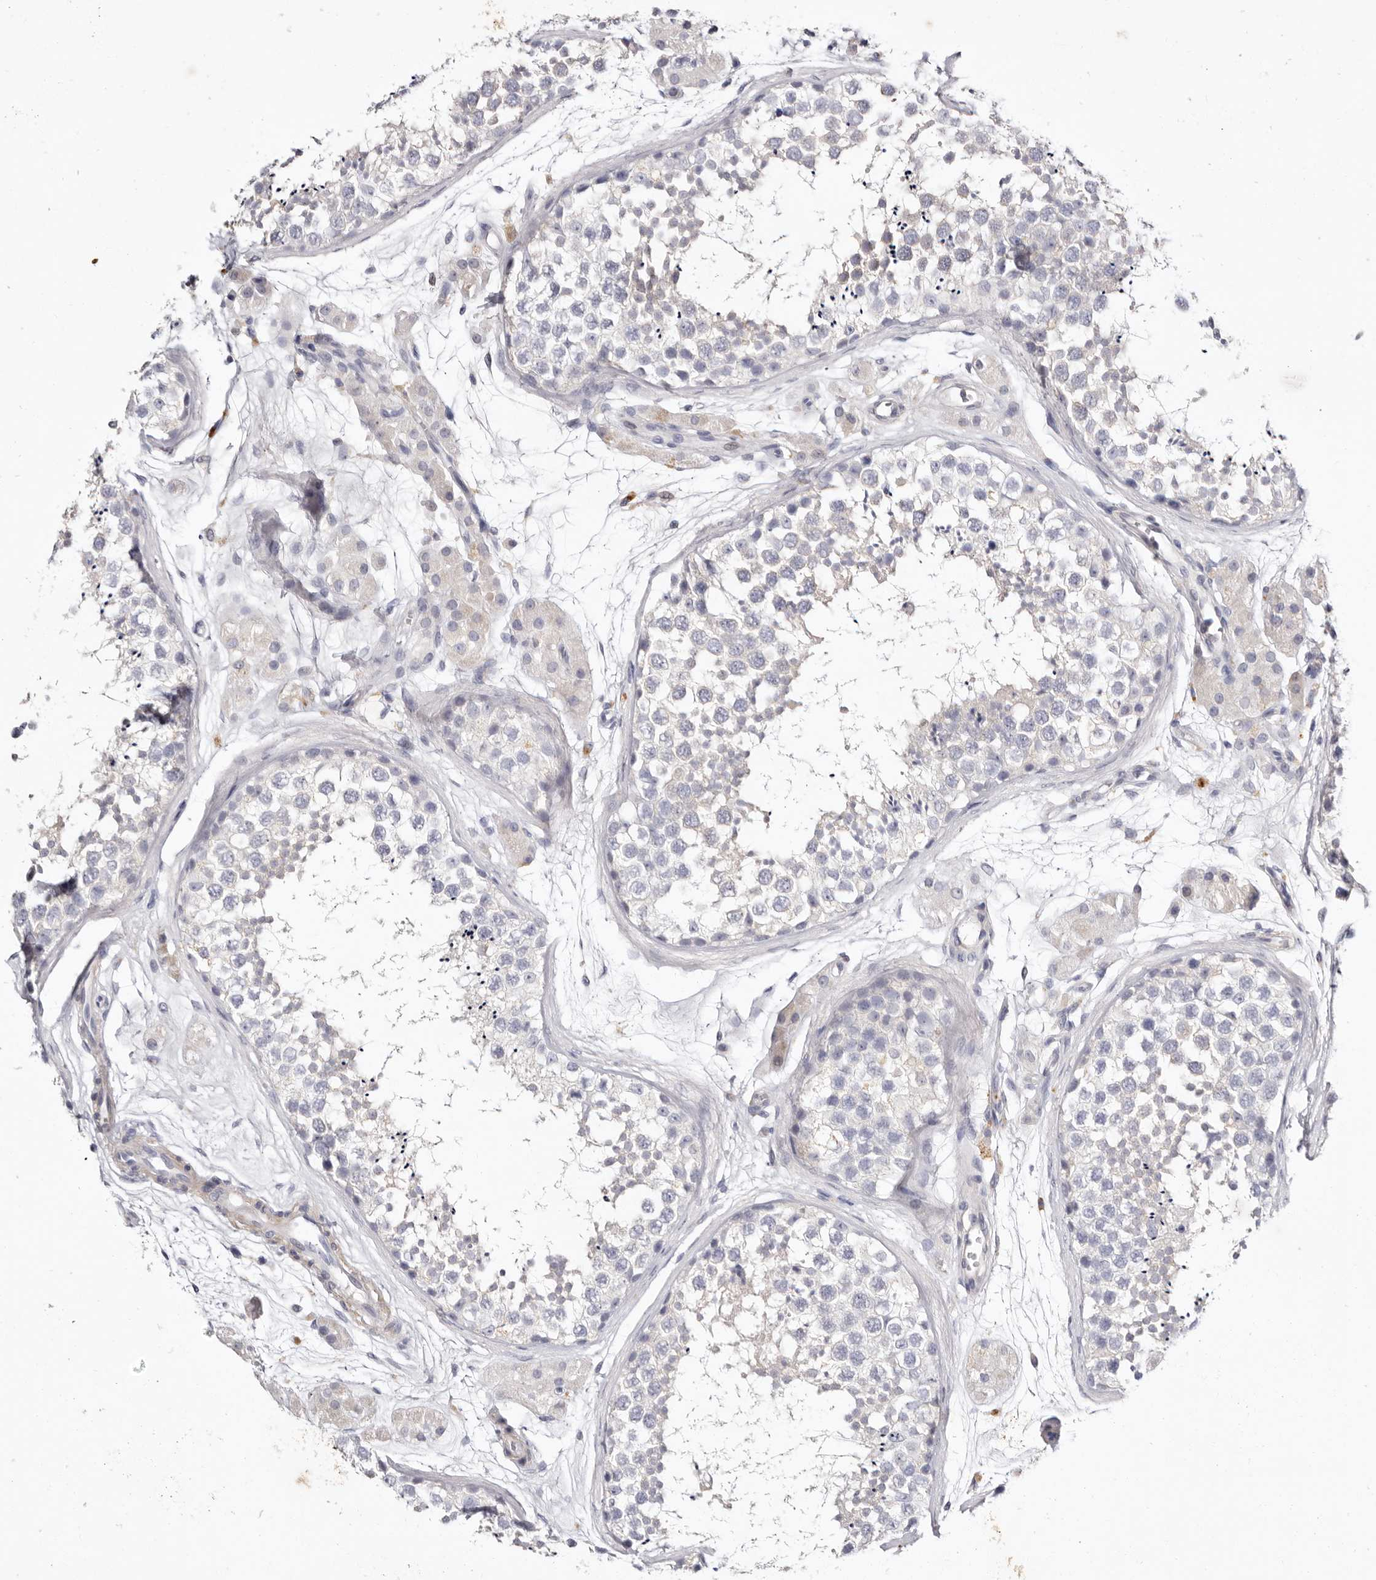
{"staining": {"intensity": "negative", "quantity": "none", "location": "none"}, "tissue": "testis", "cell_type": "Cells in seminiferous ducts", "image_type": "normal", "snomed": [{"axis": "morphology", "description": "Normal tissue, NOS"}, {"axis": "topography", "description": "Testis"}], "caption": "Photomicrograph shows no protein staining in cells in seminiferous ducts of unremarkable testis. The staining was performed using DAB to visualize the protein expression in brown, while the nuclei were stained in blue with hematoxylin (Magnification: 20x).", "gene": "S1PR5", "patient": {"sex": "male", "age": 56}}